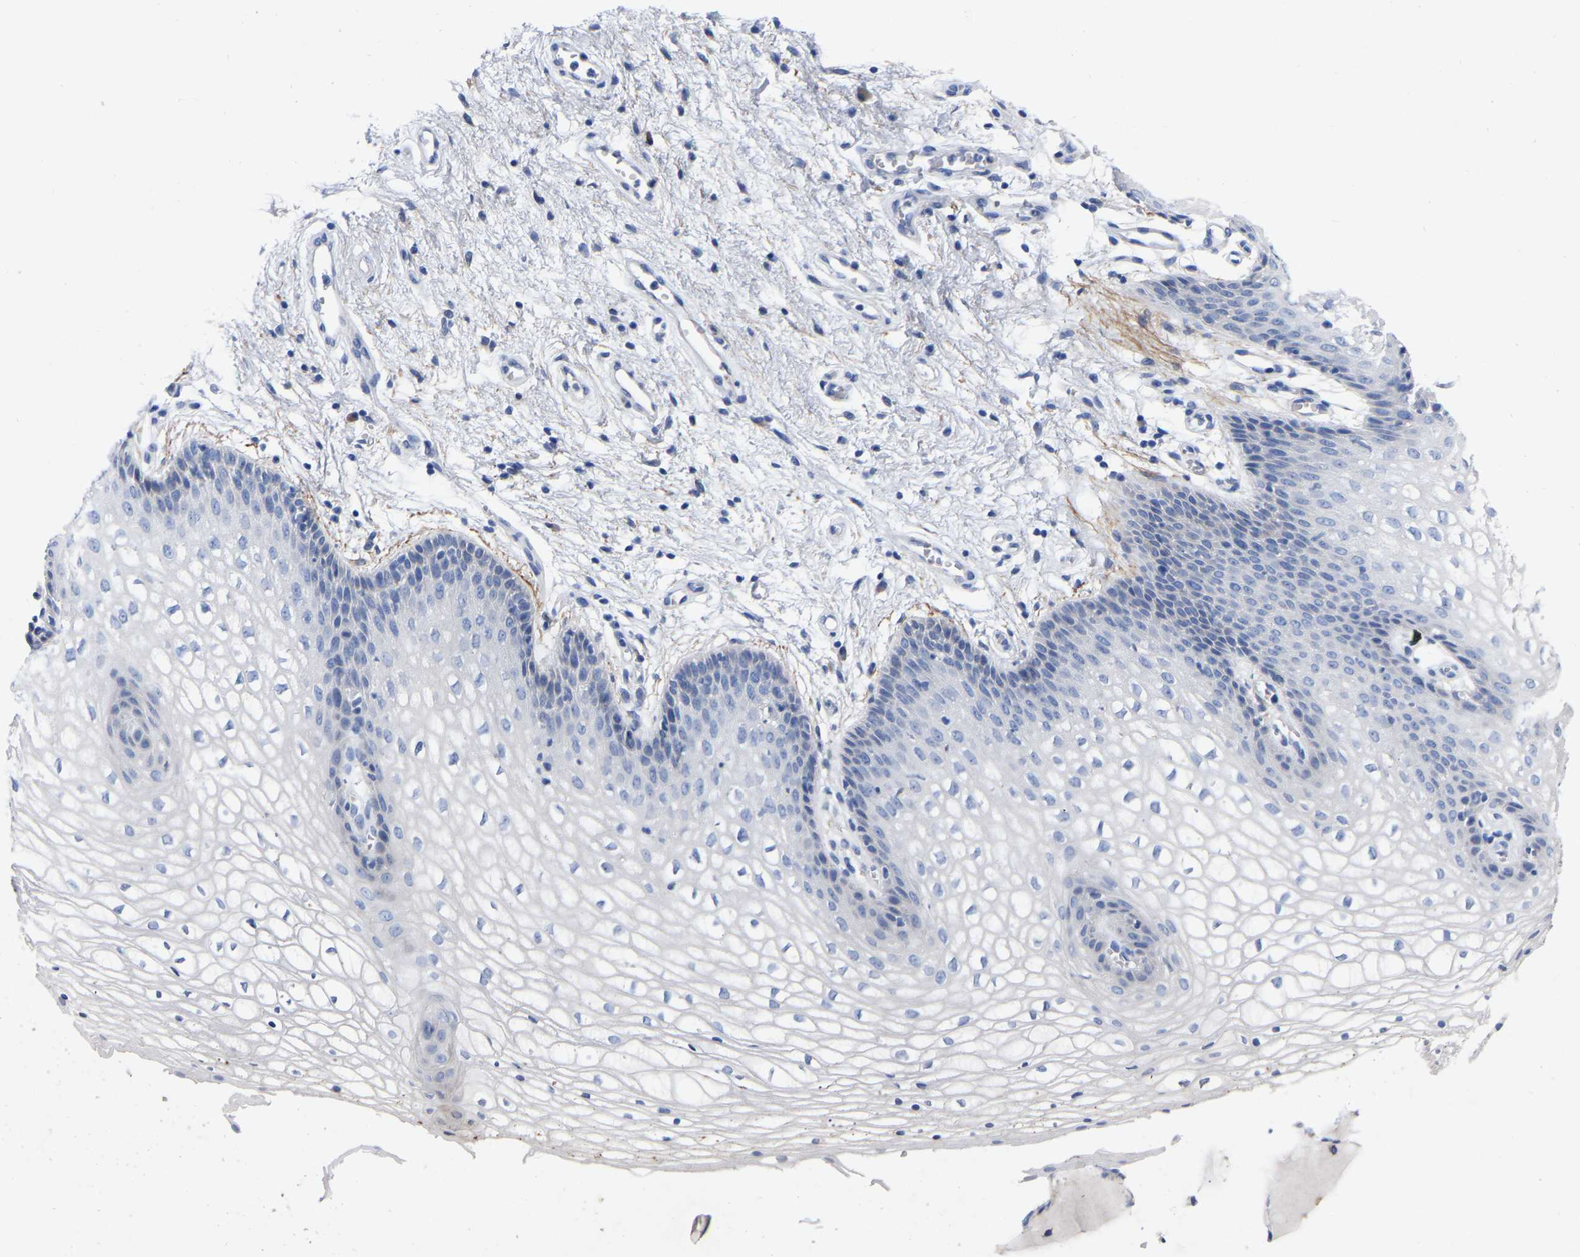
{"staining": {"intensity": "weak", "quantity": "25%-75%", "location": "cytoplasmic/membranous"}, "tissue": "vagina", "cell_type": "Squamous epithelial cells", "image_type": "normal", "snomed": [{"axis": "morphology", "description": "Normal tissue, NOS"}, {"axis": "topography", "description": "Vagina"}], "caption": "Immunohistochemistry (DAB) staining of benign human vagina displays weak cytoplasmic/membranous protein expression in about 25%-75% of squamous epithelial cells. The protein of interest is shown in brown color, while the nuclei are stained blue.", "gene": "STRIP2", "patient": {"sex": "female", "age": 34}}